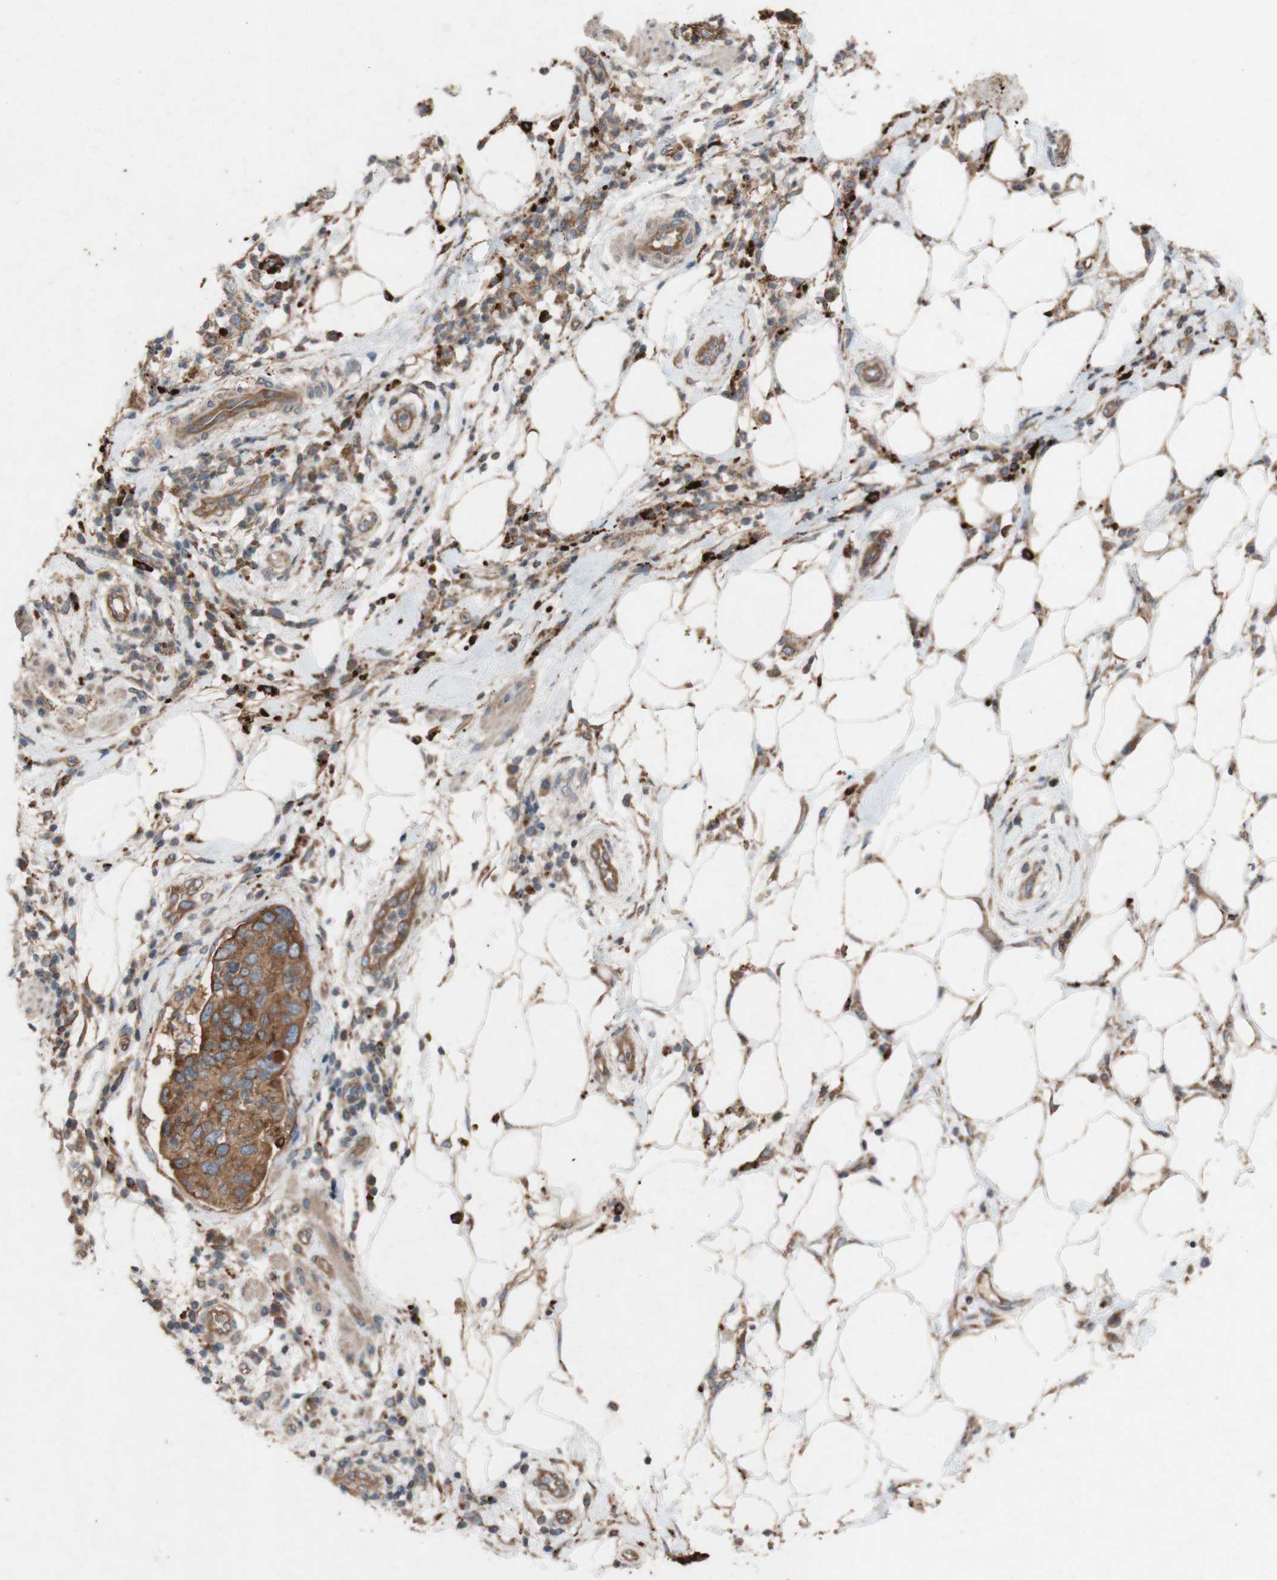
{"staining": {"intensity": "moderate", "quantity": ">75%", "location": "cytoplasmic/membranous"}, "tissue": "pancreatic cancer", "cell_type": "Tumor cells", "image_type": "cancer", "snomed": [{"axis": "morphology", "description": "Adenocarcinoma, NOS"}, {"axis": "topography", "description": "Pancreas"}], "caption": "Immunohistochemistry (IHC) staining of pancreatic cancer (adenocarcinoma), which shows medium levels of moderate cytoplasmic/membranous staining in about >75% of tumor cells indicating moderate cytoplasmic/membranous protein expression. The staining was performed using DAB (3,3'-diaminobenzidine) (brown) for protein detection and nuclei were counterstained in hematoxylin (blue).", "gene": "TST", "patient": {"sex": "female", "age": 71}}